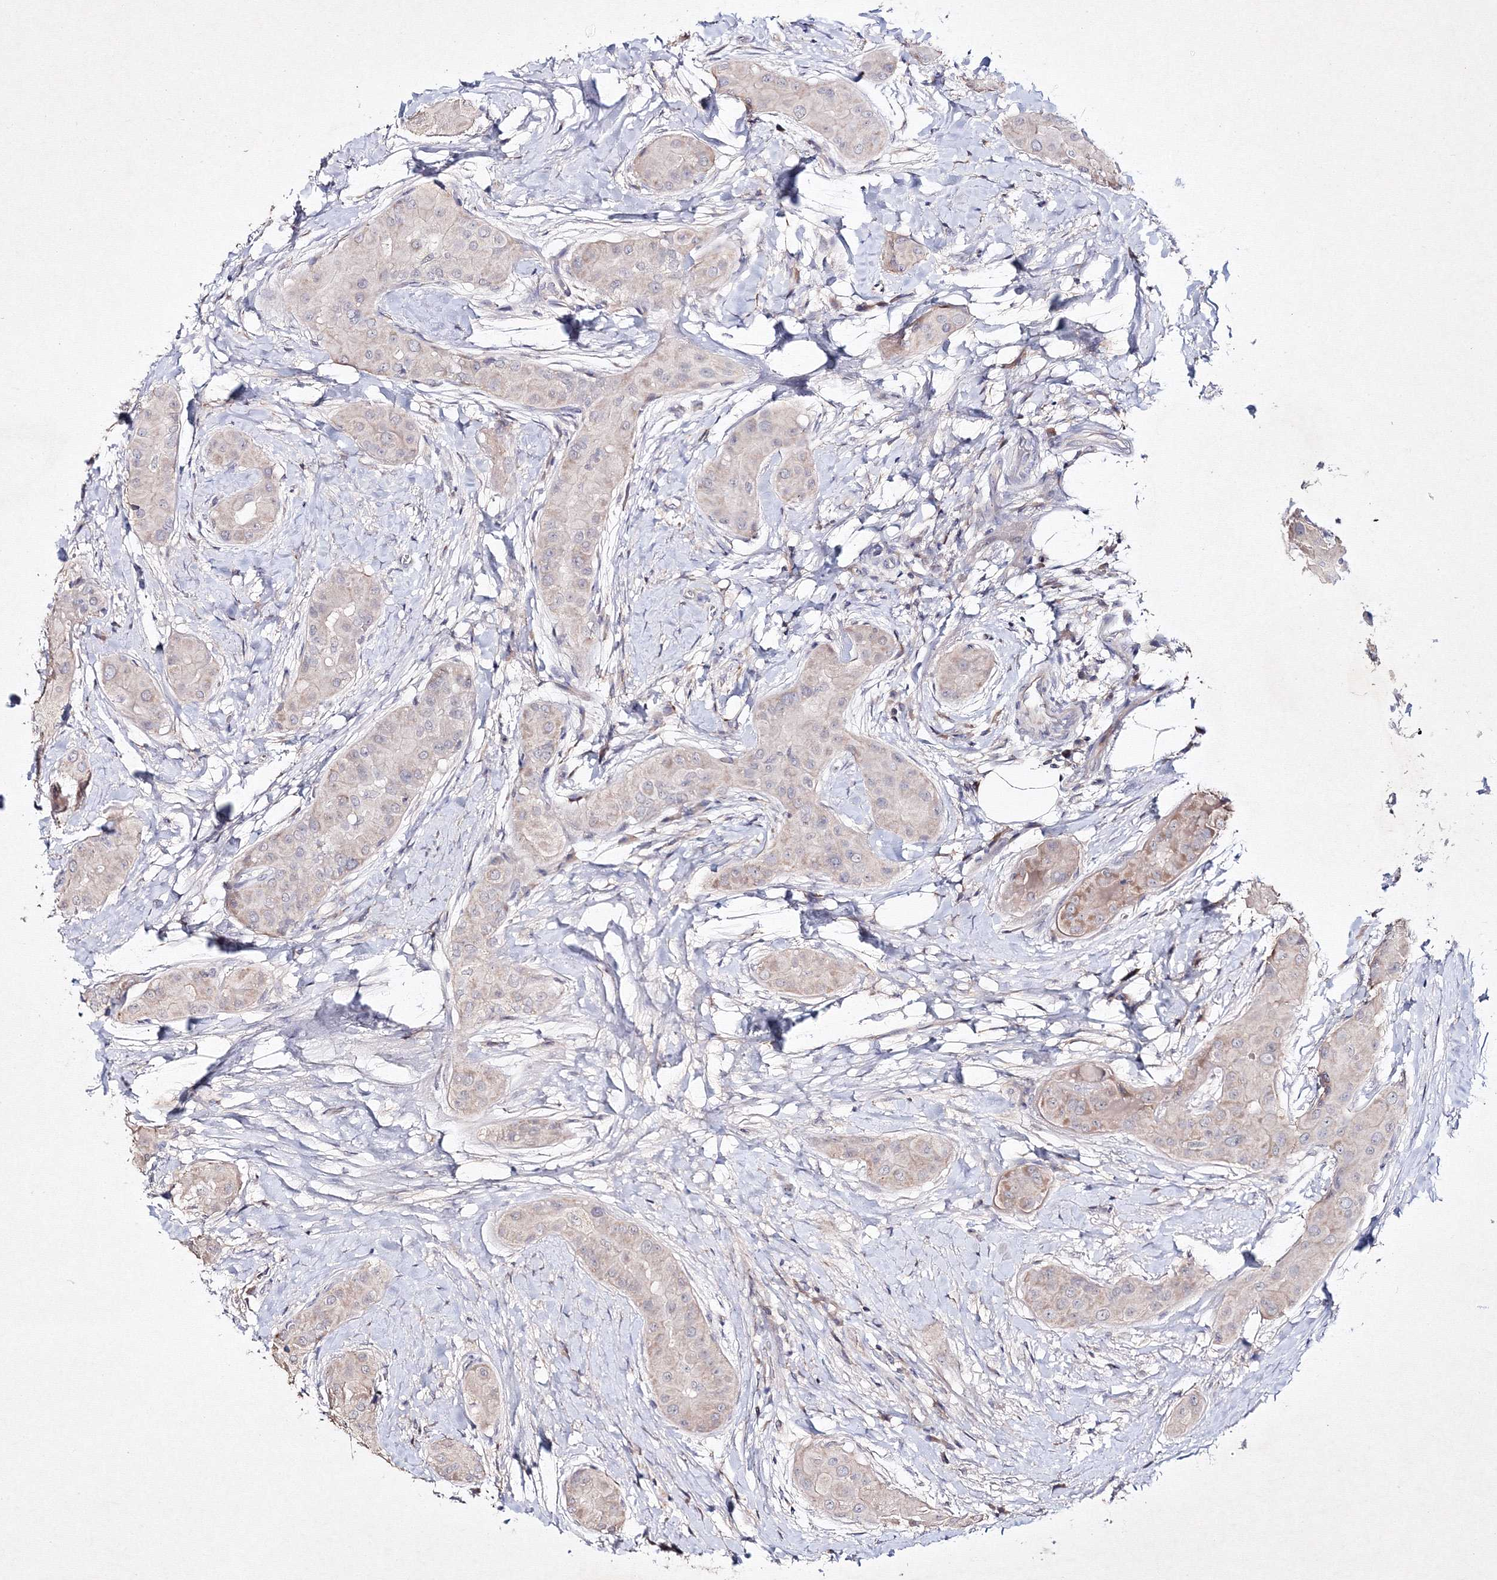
{"staining": {"intensity": "weak", "quantity": "<25%", "location": "cytoplasmic/membranous"}, "tissue": "thyroid cancer", "cell_type": "Tumor cells", "image_type": "cancer", "snomed": [{"axis": "morphology", "description": "Papillary adenocarcinoma, NOS"}, {"axis": "topography", "description": "Thyroid gland"}], "caption": "Image shows no significant protein staining in tumor cells of papillary adenocarcinoma (thyroid).", "gene": "NEU4", "patient": {"sex": "male", "age": 33}}